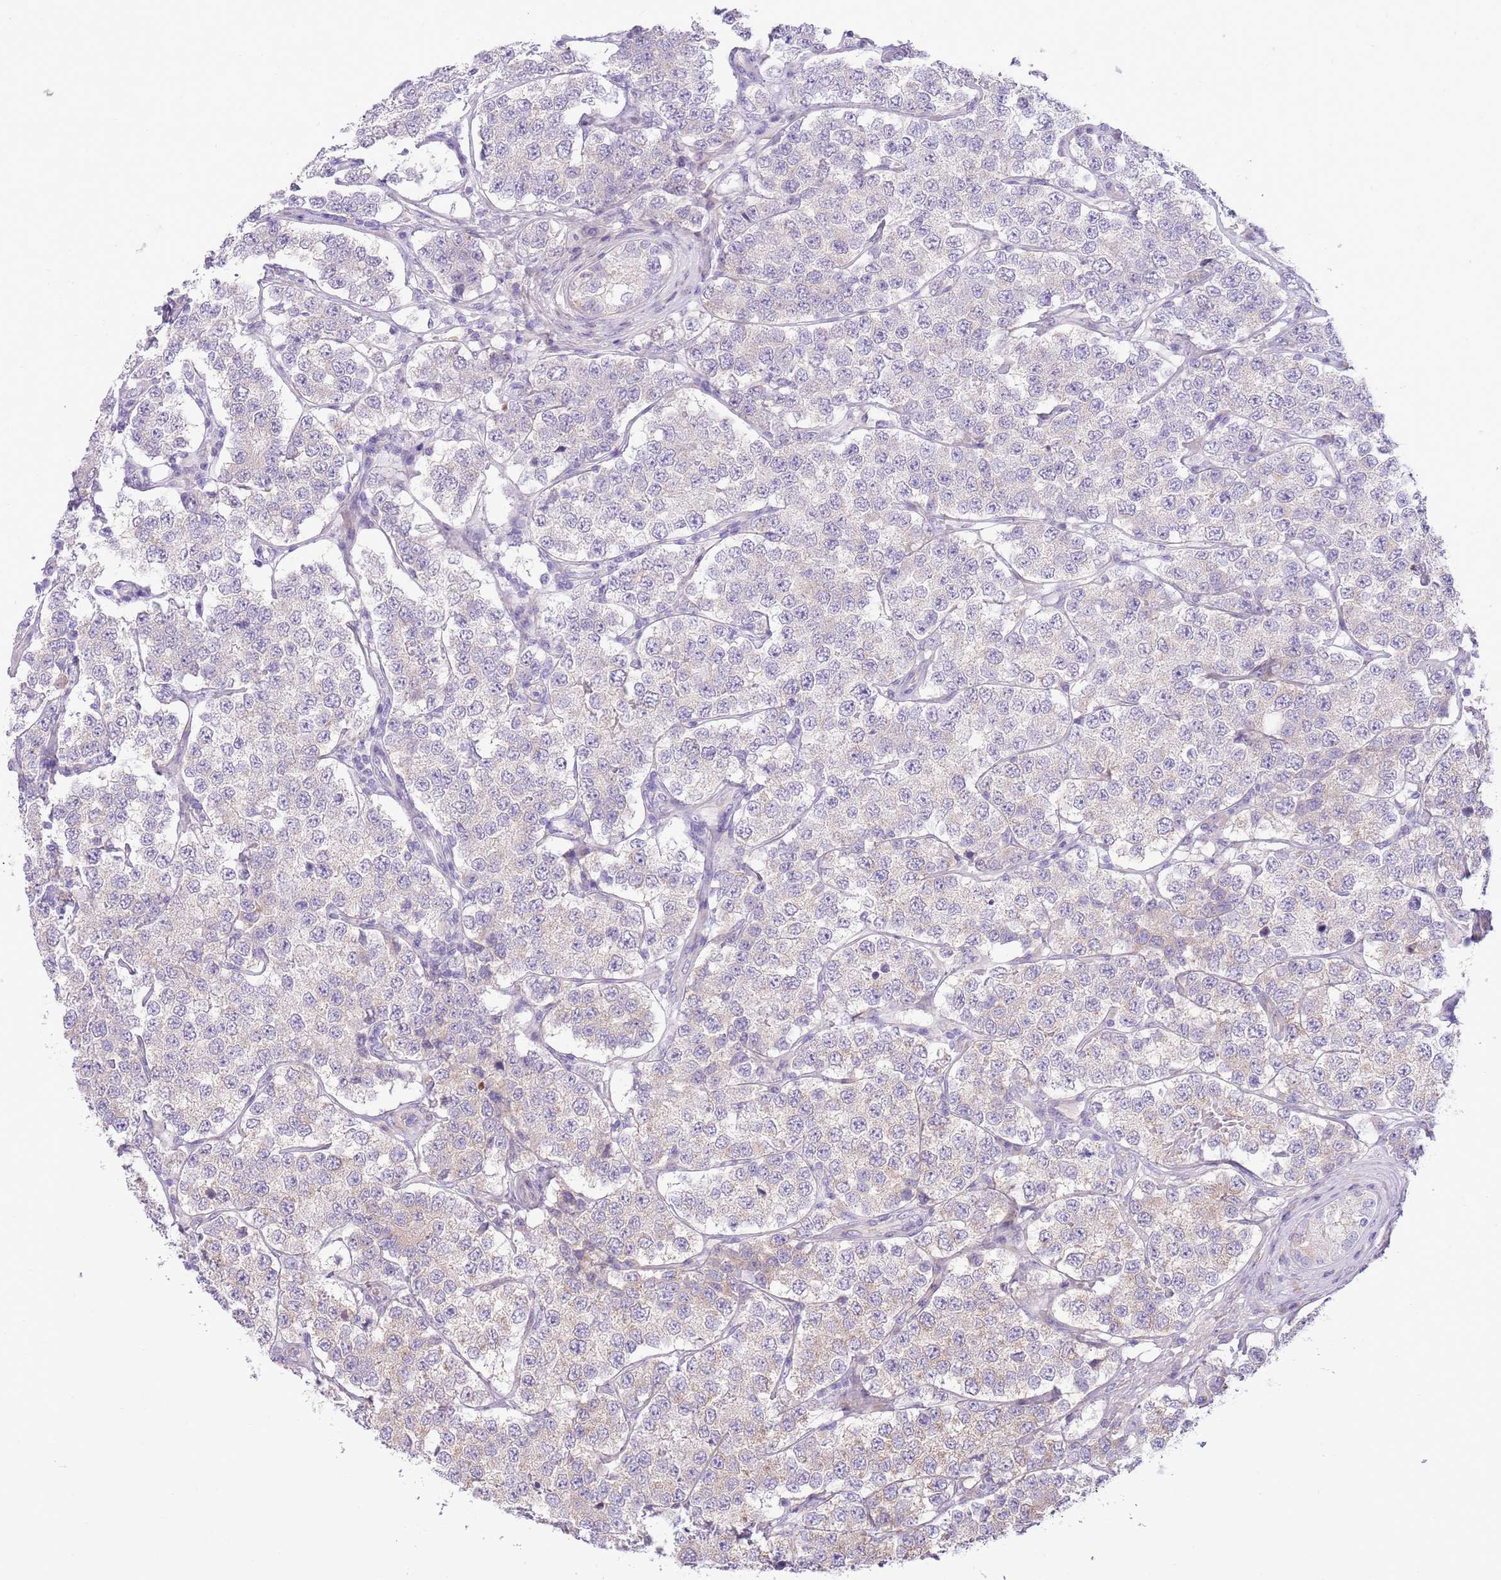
{"staining": {"intensity": "negative", "quantity": "none", "location": "none"}, "tissue": "testis cancer", "cell_type": "Tumor cells", "image_type": "cancer", "snomed": [{"axis": "morphology", "description": "Seminoma, NOS"}, {"axis": "topography", "description": "Testis"}], "caption": "DAB immunohistochemical staining of testis cancer reveals no significant staining in tumor cells. (Brightfield microscopy of DAB IHC at high magnification).", "gene": "ZC4H2", "patient": {"sex": "male", "age": 34}}